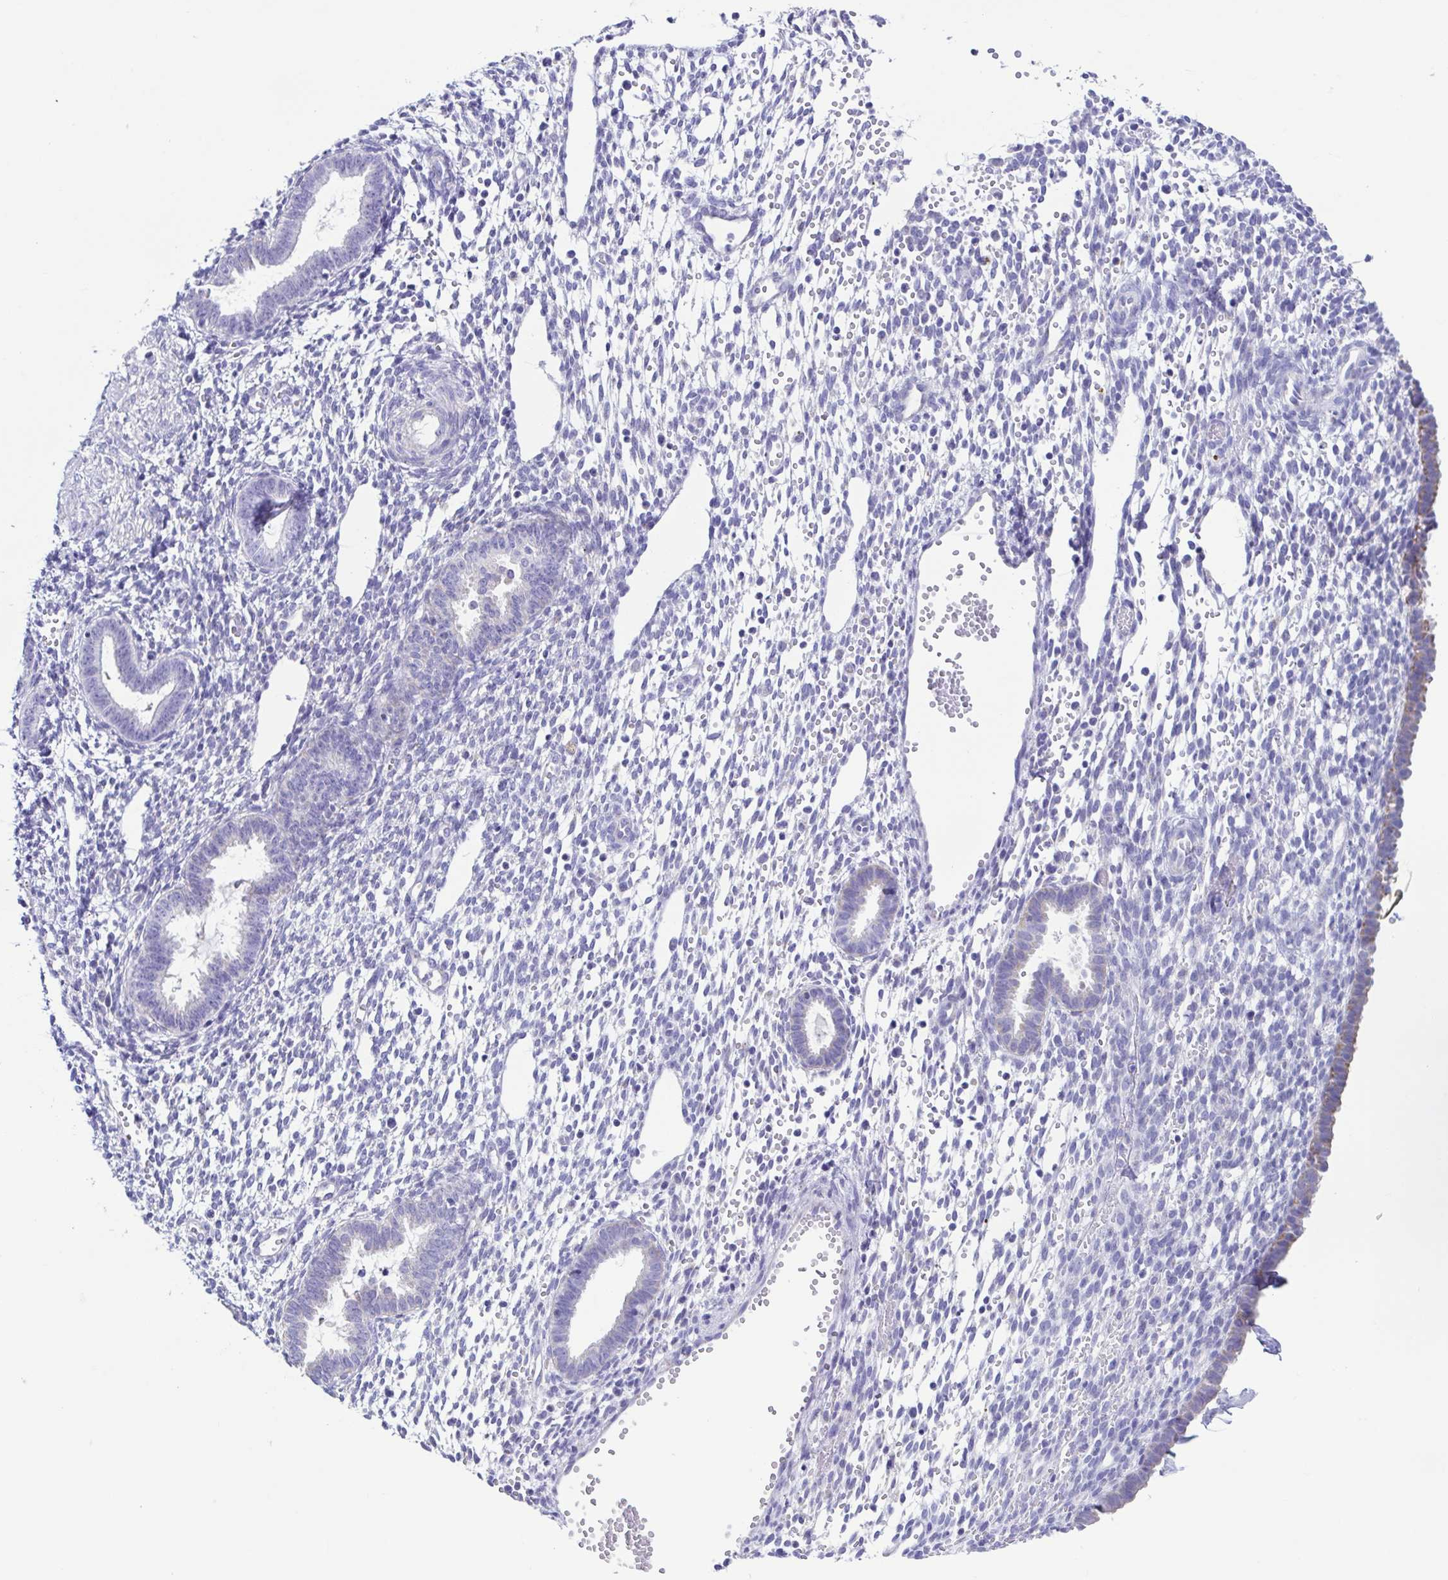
{"staining": {"intensity": "negative", "quantity": "none", "location": "none"}, "tissue": "endometrium", "cell_type": "Cells in endometrial stroma", "image_type": "normal", "snomed": [{"axis": "morphology", "description": "Normal tissue, NOS"}, {"axis": "topography", "description": "Endometrium"}], "caption": "Immunohistochemistry photomicrograph of unremarkable human endometrium stained for a protein (brown), which displays no expression in cells in endometrial stroma.", "gene": "ACTRT3", "patient": {"sex": "female", "age": 36}}